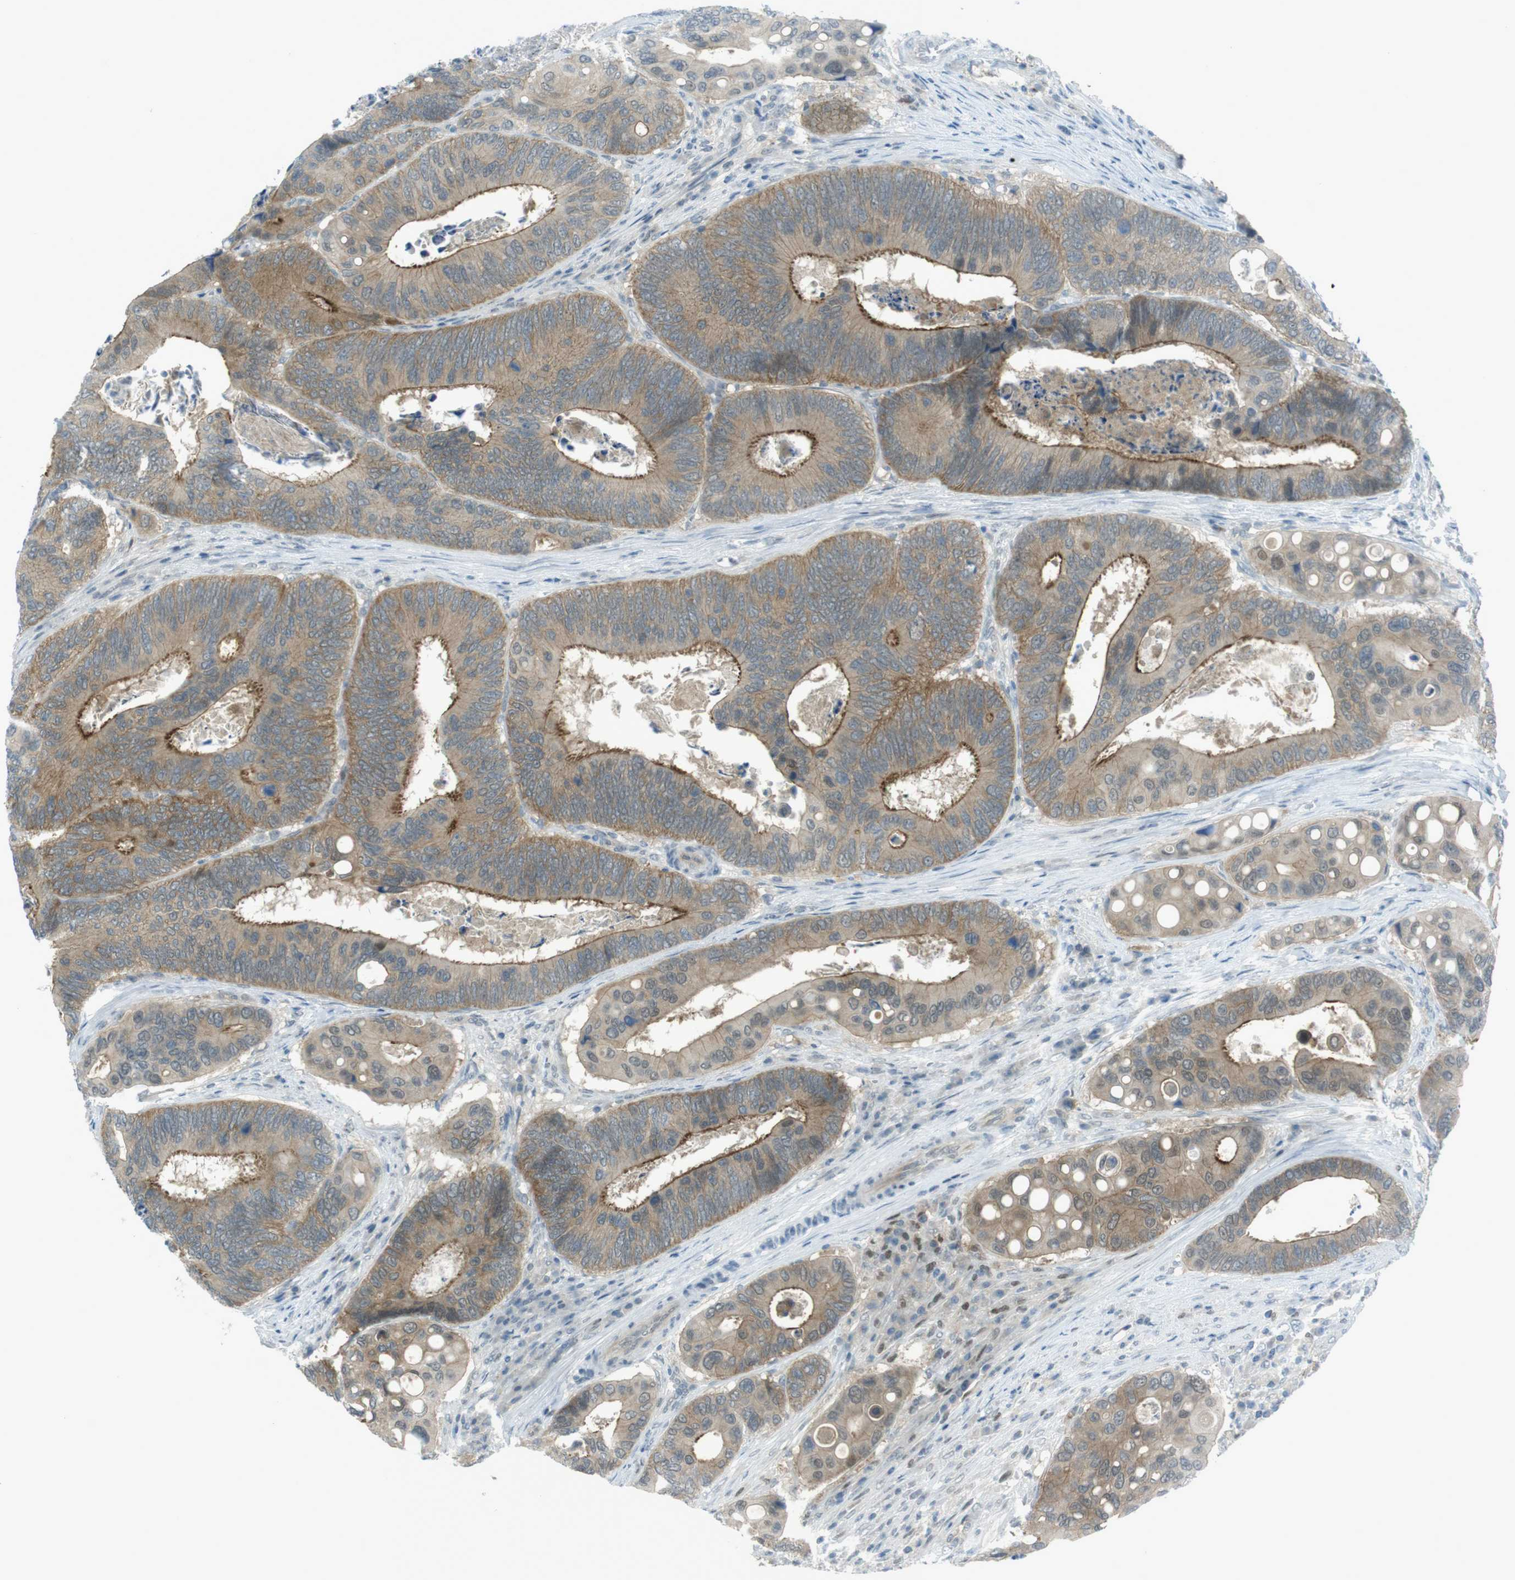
{"staining": {"intensity": "moderate", "quantity": ">75%", "location": "cytoplasmic/membranous"}, "tissue": "colorectal cancer", "cell_type": "Tumor cells", "image_type": "cancer", "snomed": [{"axis": "morphology", "description": "Inflammation, NOS"}, {"axis": "morphology", "description": "Adenocarcinoma, NOS"}, {"axis": "topography", "description": "Colon"}], "caption": "Colorectal cancer (adenocarcinoma) tissue reveals moderate cytoplasmic/membranous expression in approximately >75% of tumor cells, visualized by immunohistochemistry.", "gene": "ZDHHC20", "patient": {"sex": "male", "age": 72}}